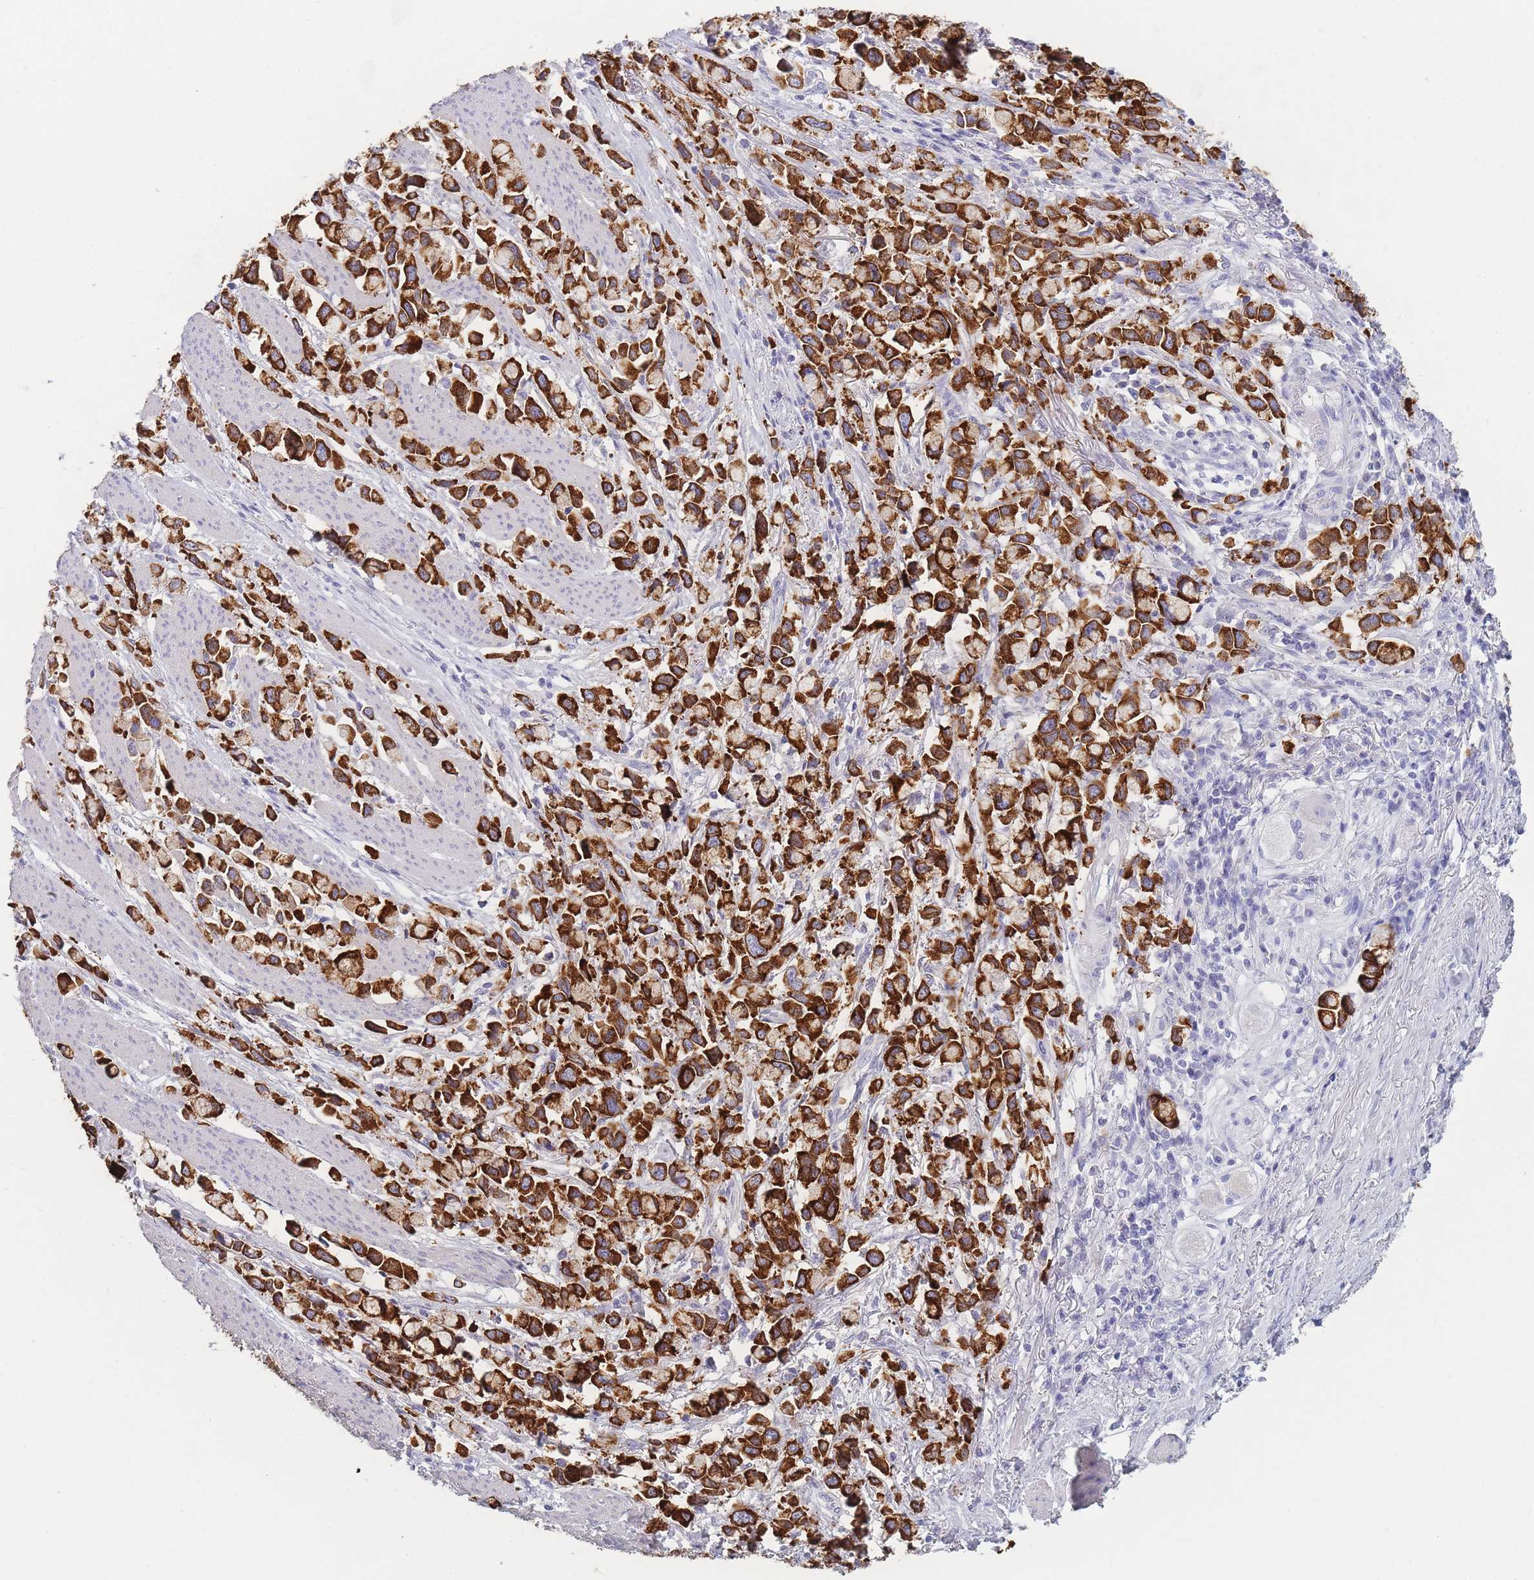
{"staining": {"intensity": "strong", "quantity": ">75%", "location": "cytoplasmic/membranous"}, "tissue": "stomach cancer", "cell_type": "Tumor cells", "image_type": "cancer", "snomed": [{"axis": "morphology", "description": "Adenocarcinoma, NOS"}, {"axis": "topography", "description": "Stomach"}], "caption": "Human stomach cancer (adenocarcinoma) stained with a brown dye reveals strong cytoplasmic/membranous positive staining in approximately >75% of tumor cells.", "gene": "ZNF627", "patient": {"sex": "female", "age": 81}}